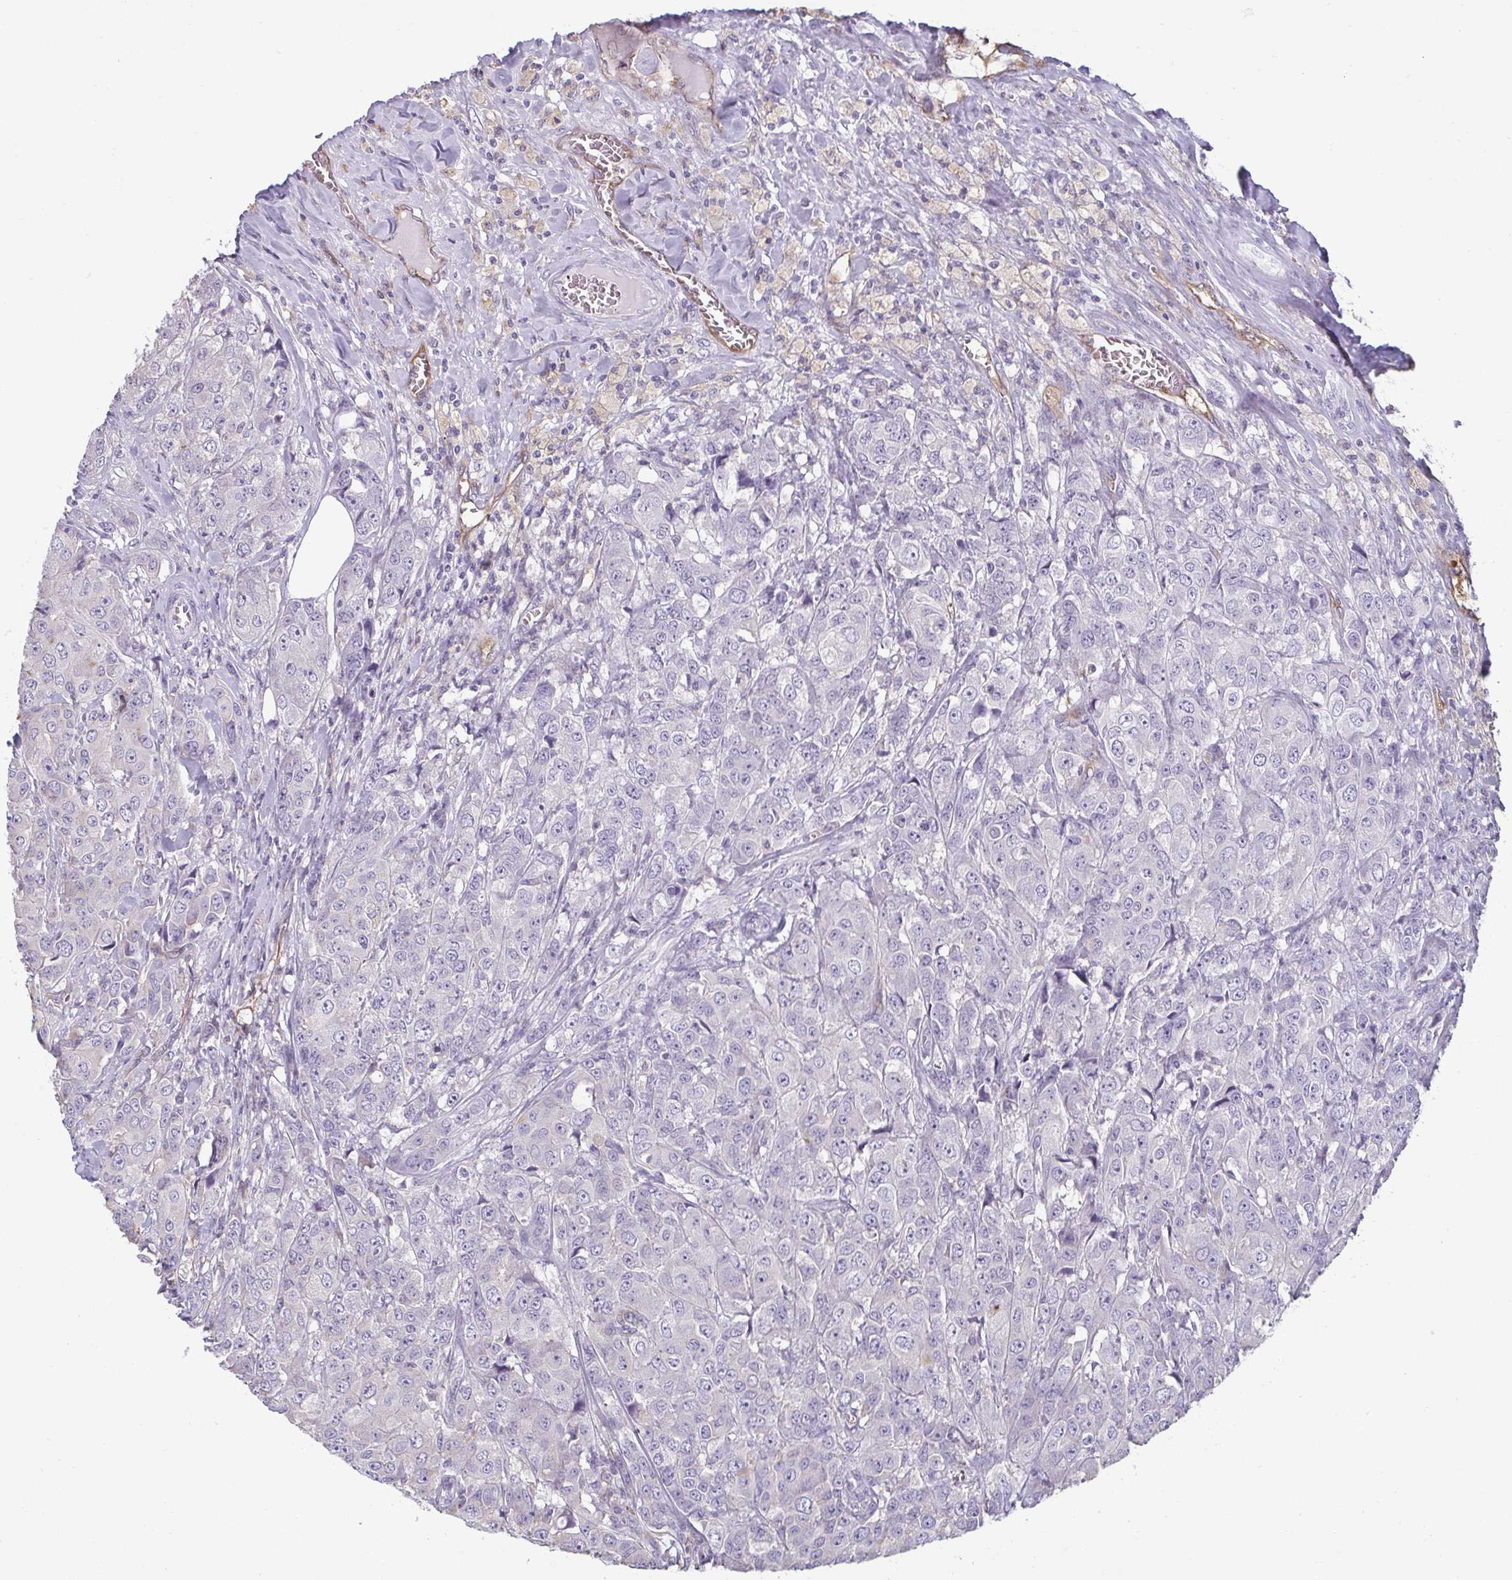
{"staining": {"intensity": "negative", "quantity": "none", "location": "none"}, "tissue": "breast cancer", "cell_type": "Tumor cells", "image_type": "cancer", "snomed": [{"axis": "morphology", "description": "Normal tissue, NOS"}, {"axis": "morphology", "description": "Duct carcinoma"}, {"axis": "topography", "description": "Breast"}], "caption": "Tumor cells are negative for brown protein staining in breast cancer (intraductal carcinoma).", "gene": "PDE2A", "patient": {"sex": "female", "age": 43}}